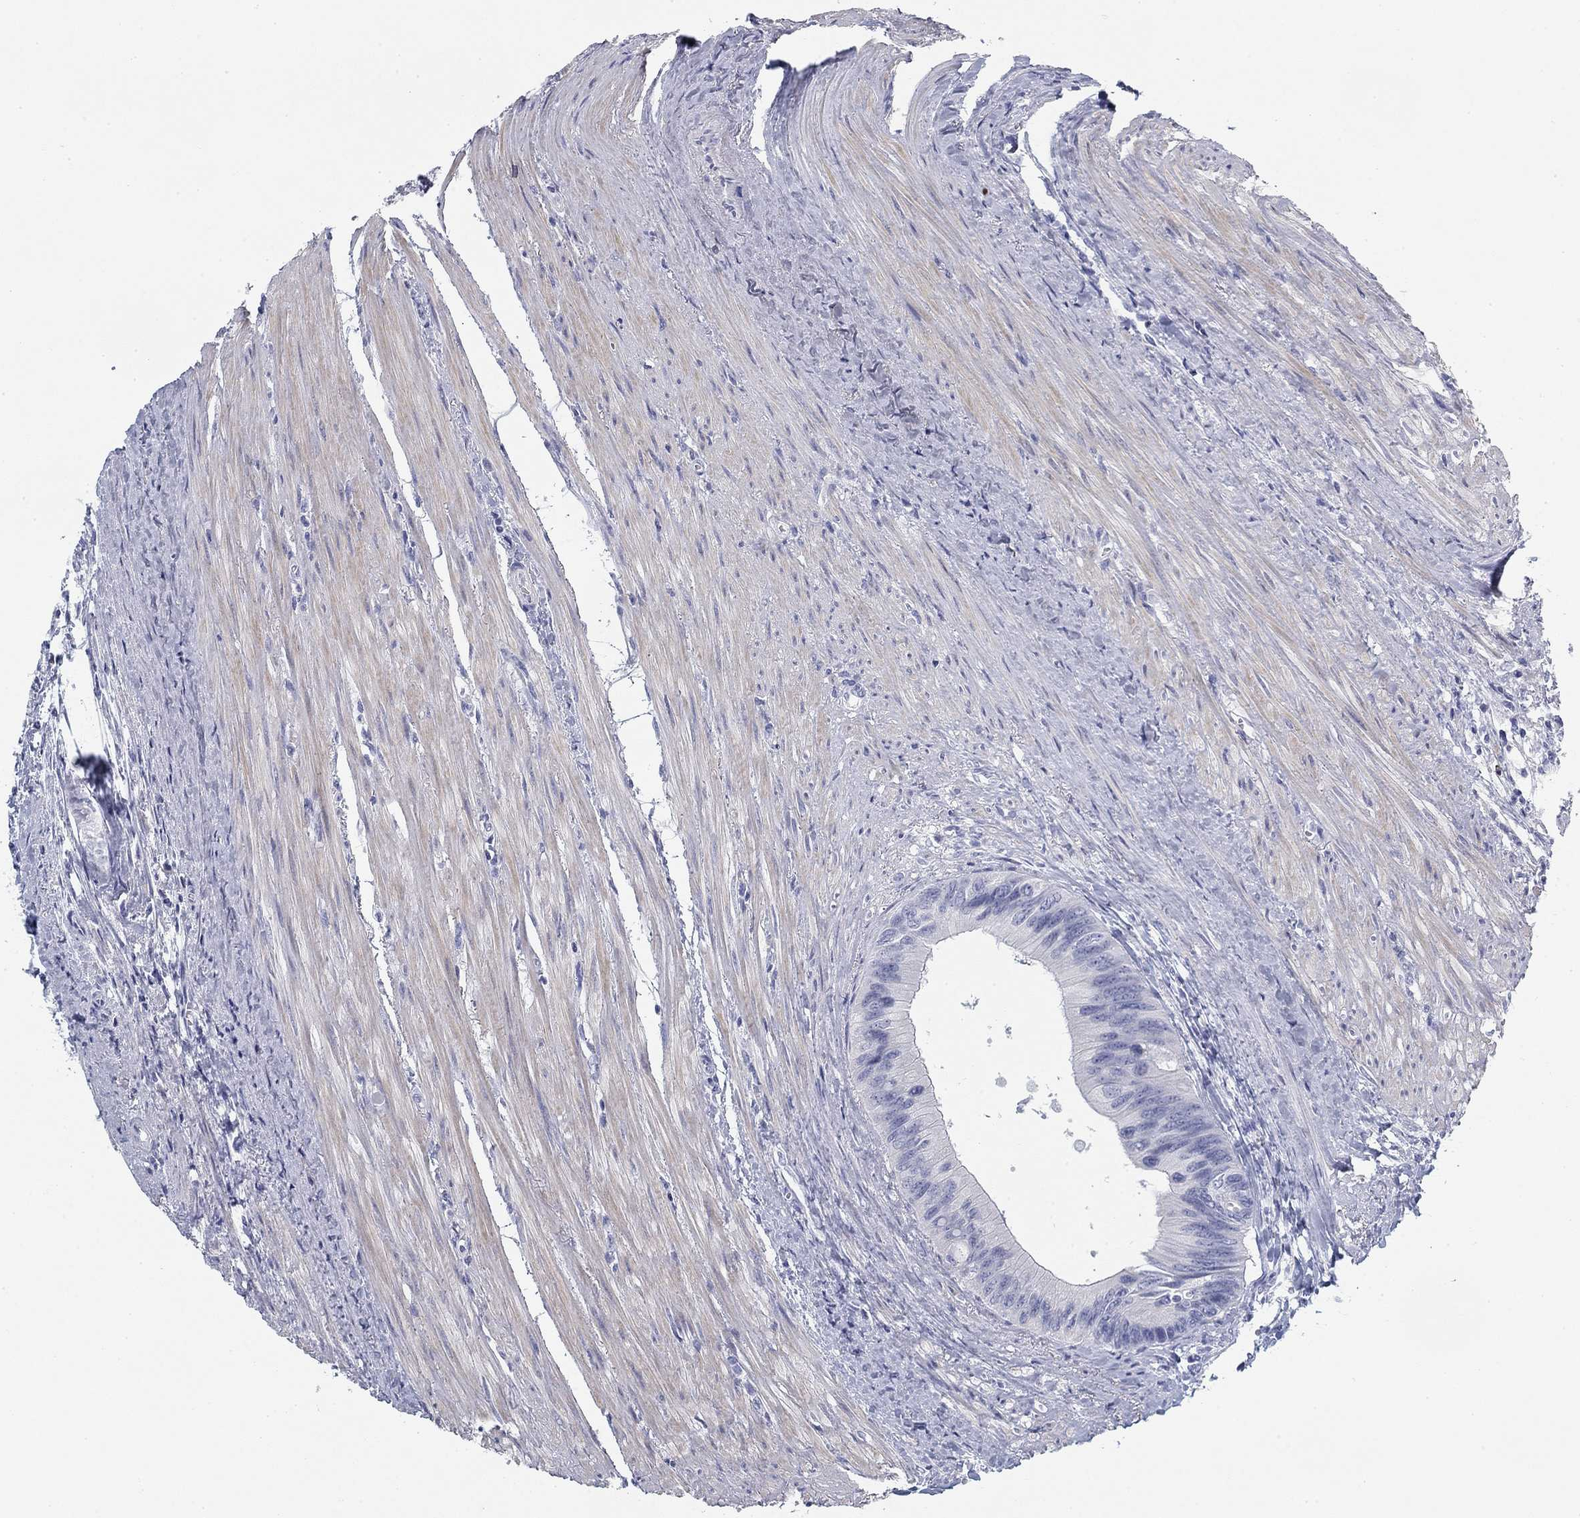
{"staining": {"intensity": "negative", "quantity": "none", "location": "none"}, "tissue": "colorectal cancer", "cell_type": "Tumor cells", "image_type": "cancer", "snomed": [{"axis": "morphology", "description": "Normal tissue, NOS"}, {"axis": "morphology", "description": "Adenocarcinoma, NOS"}, {"axis": "topography", "description": "Colon"}], "caption": "Tumor cells show no significant protein positivity in colorectal cancer.", "gene": "CD79B", "patient": {"sex": "male", "age": 65}}